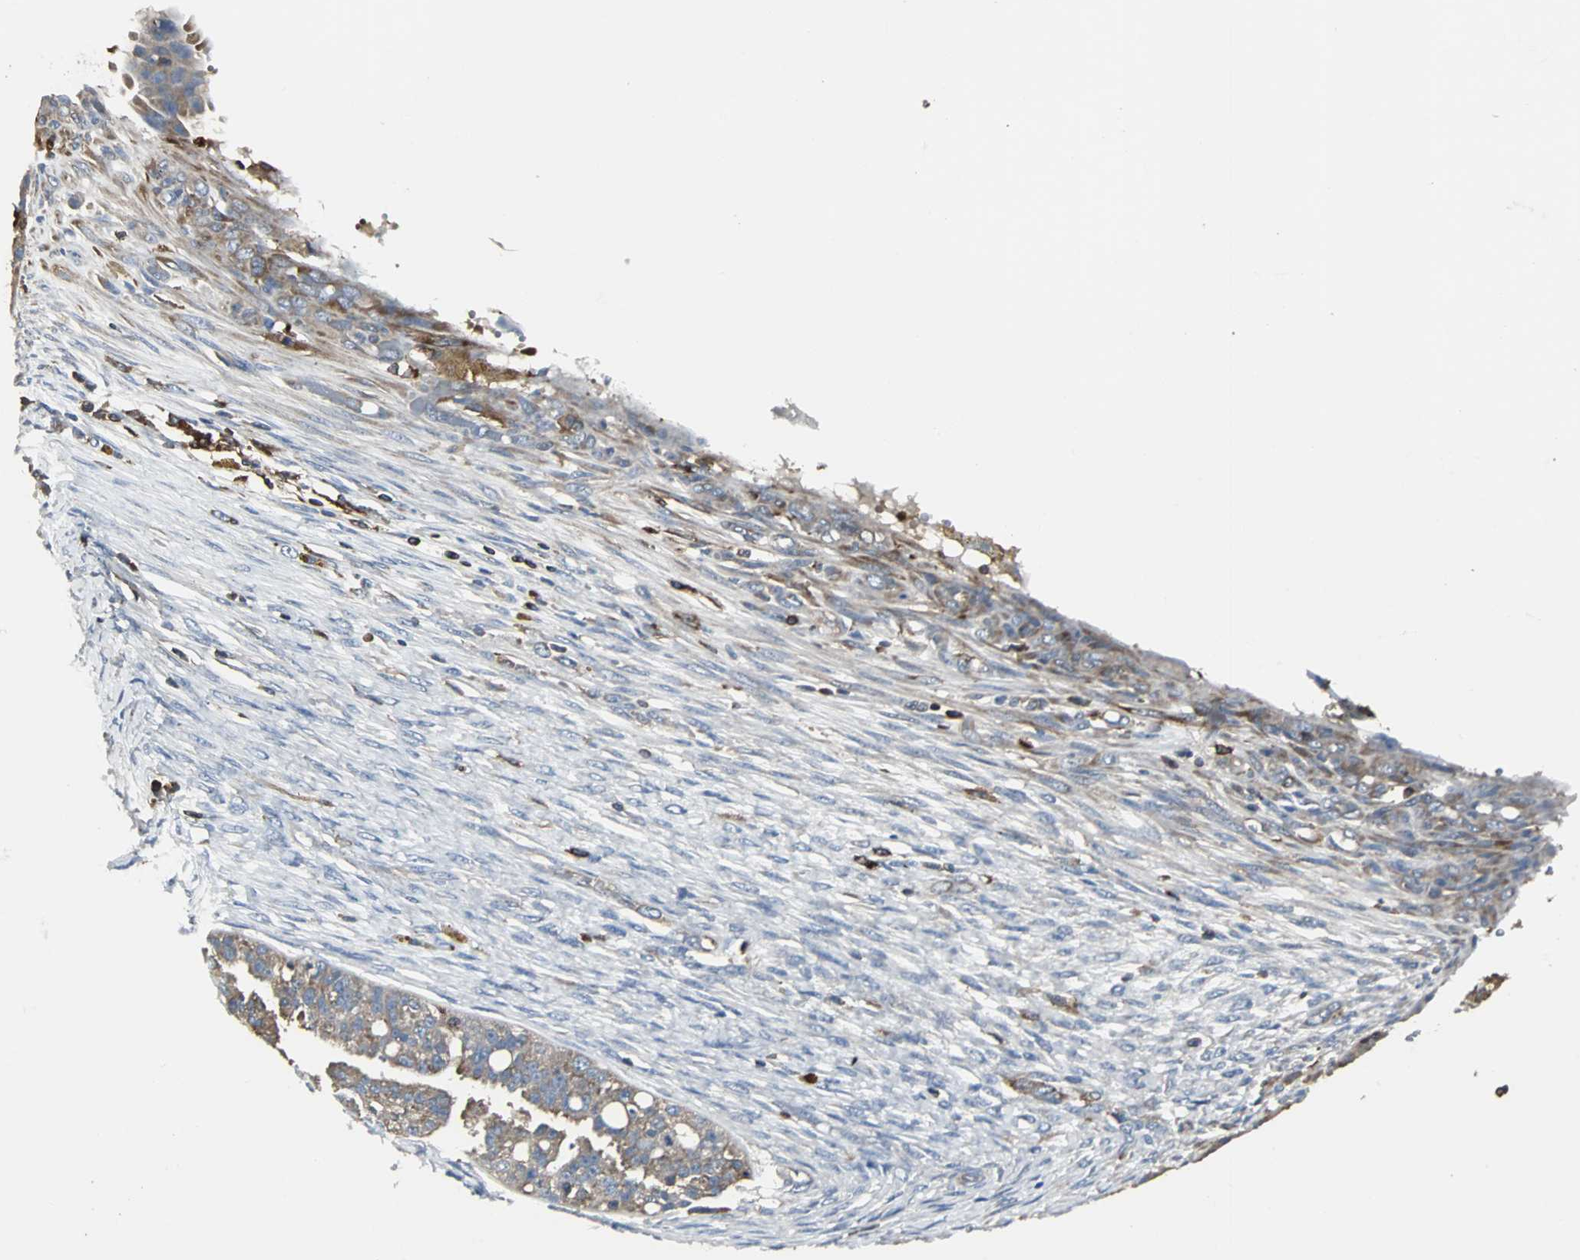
{"staining": {"intensity": "moderate", "quantity": ">75%", "location": "cytoplasmic/membranous"}, "tissue": "ovarian cancer", "cell_type": "Tumor cells", "image_type": "cancer", "snomed": [{"axis": "morphology", "description": "Cystadenocarcinoma, serous, NOS"}, {"axis": "topography", "description": "Ovary"}], "caption": "Ovarian cancer (serous cystadenocarcinoma) stained with immunohistochemistry (IHC) displays moderate cytoplasmic/membranous positivity in approximately >75% of tumor cells.", "gene": "LRRFIP1", "patient": {"sex": "female", "age": 58}}